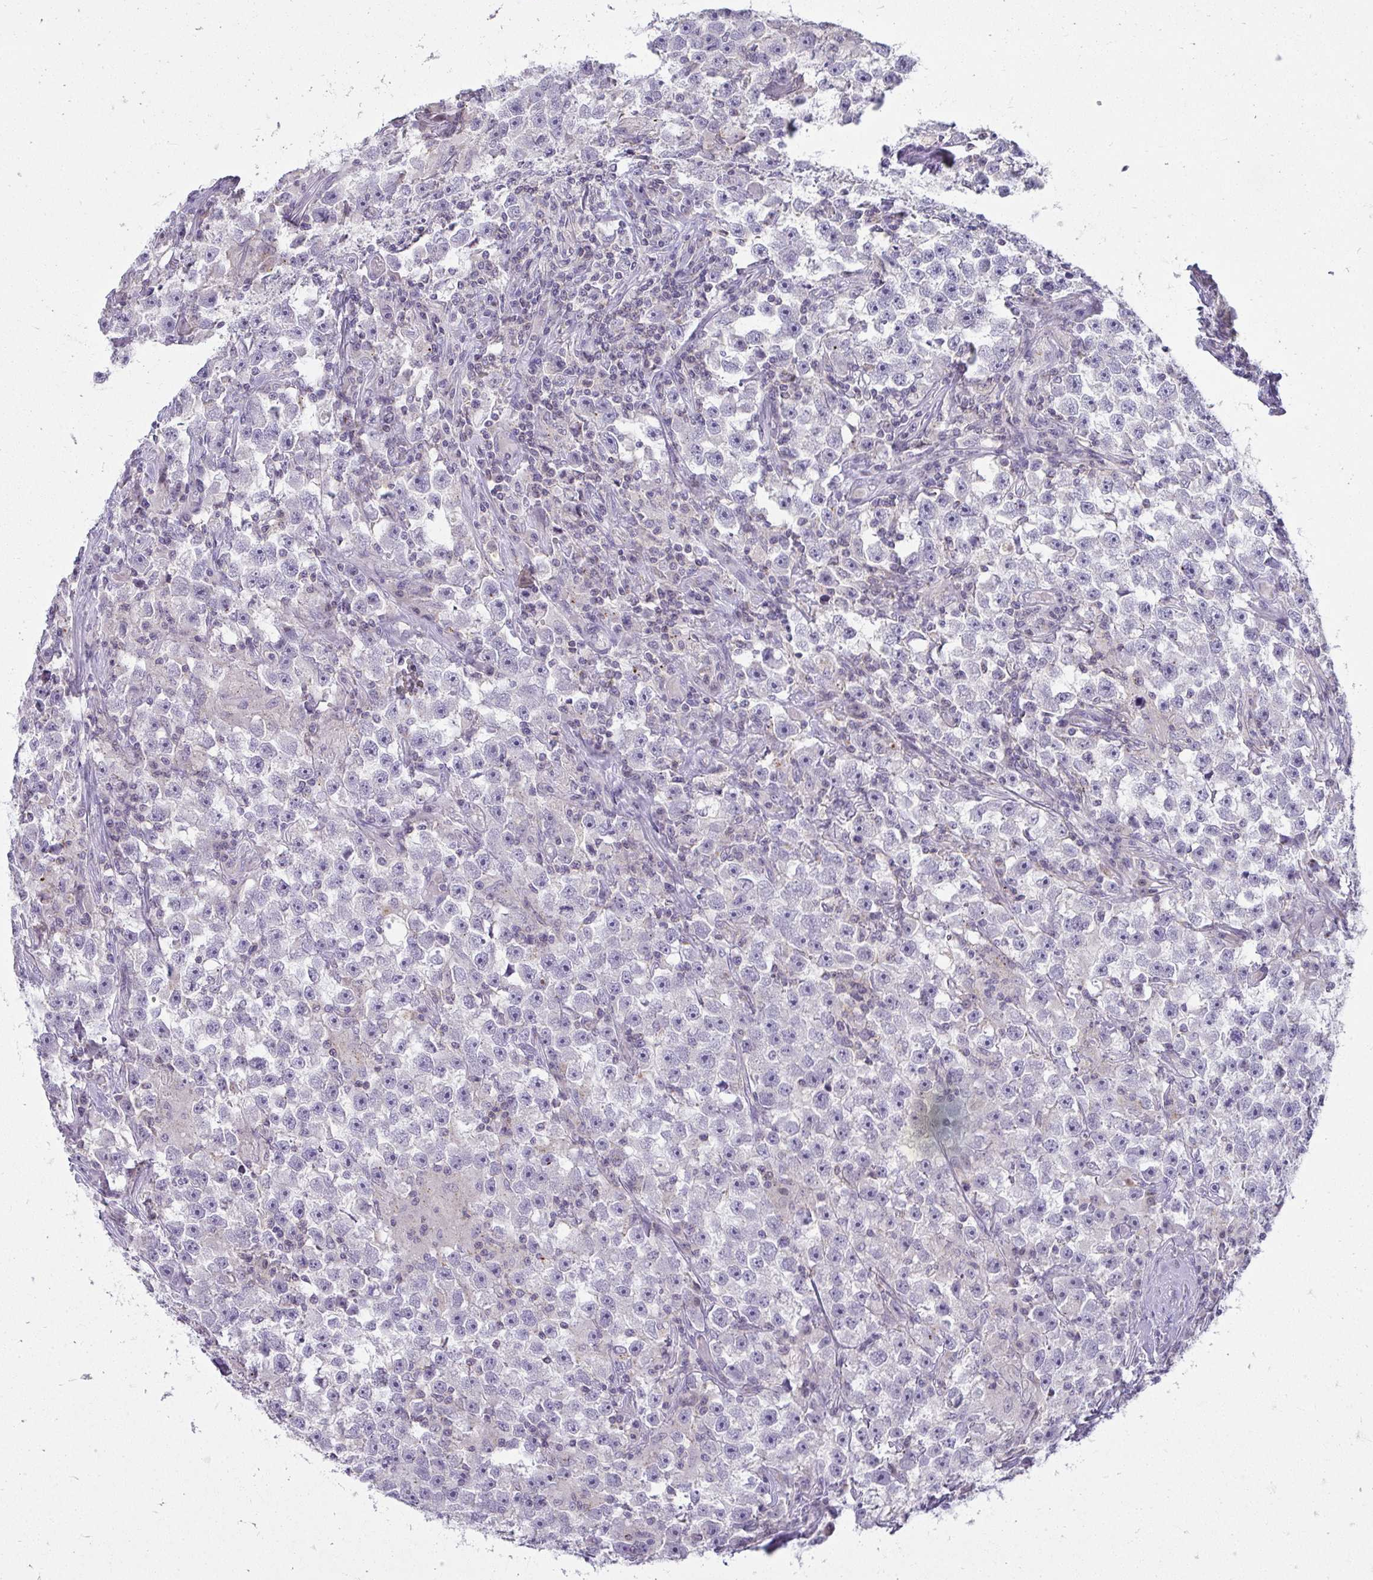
{"staining": {"intensity": "negative", "quantity": "none", "location": "none"}, "tissue": "testis cancer", "cell_type": "Tumor cells", "image_type": "cancer", "snomed": [{"axis": "morphology", "description": "Seminoma, NOS"}, {"axis": "topography", "description": "Testis"}], "caption": "Immunohistochemical staining of human testis seminoma exhibits no significant staining in tumor cells.", "gene": "VPS4B", "patient": {"sex": "male", "age": 33}}